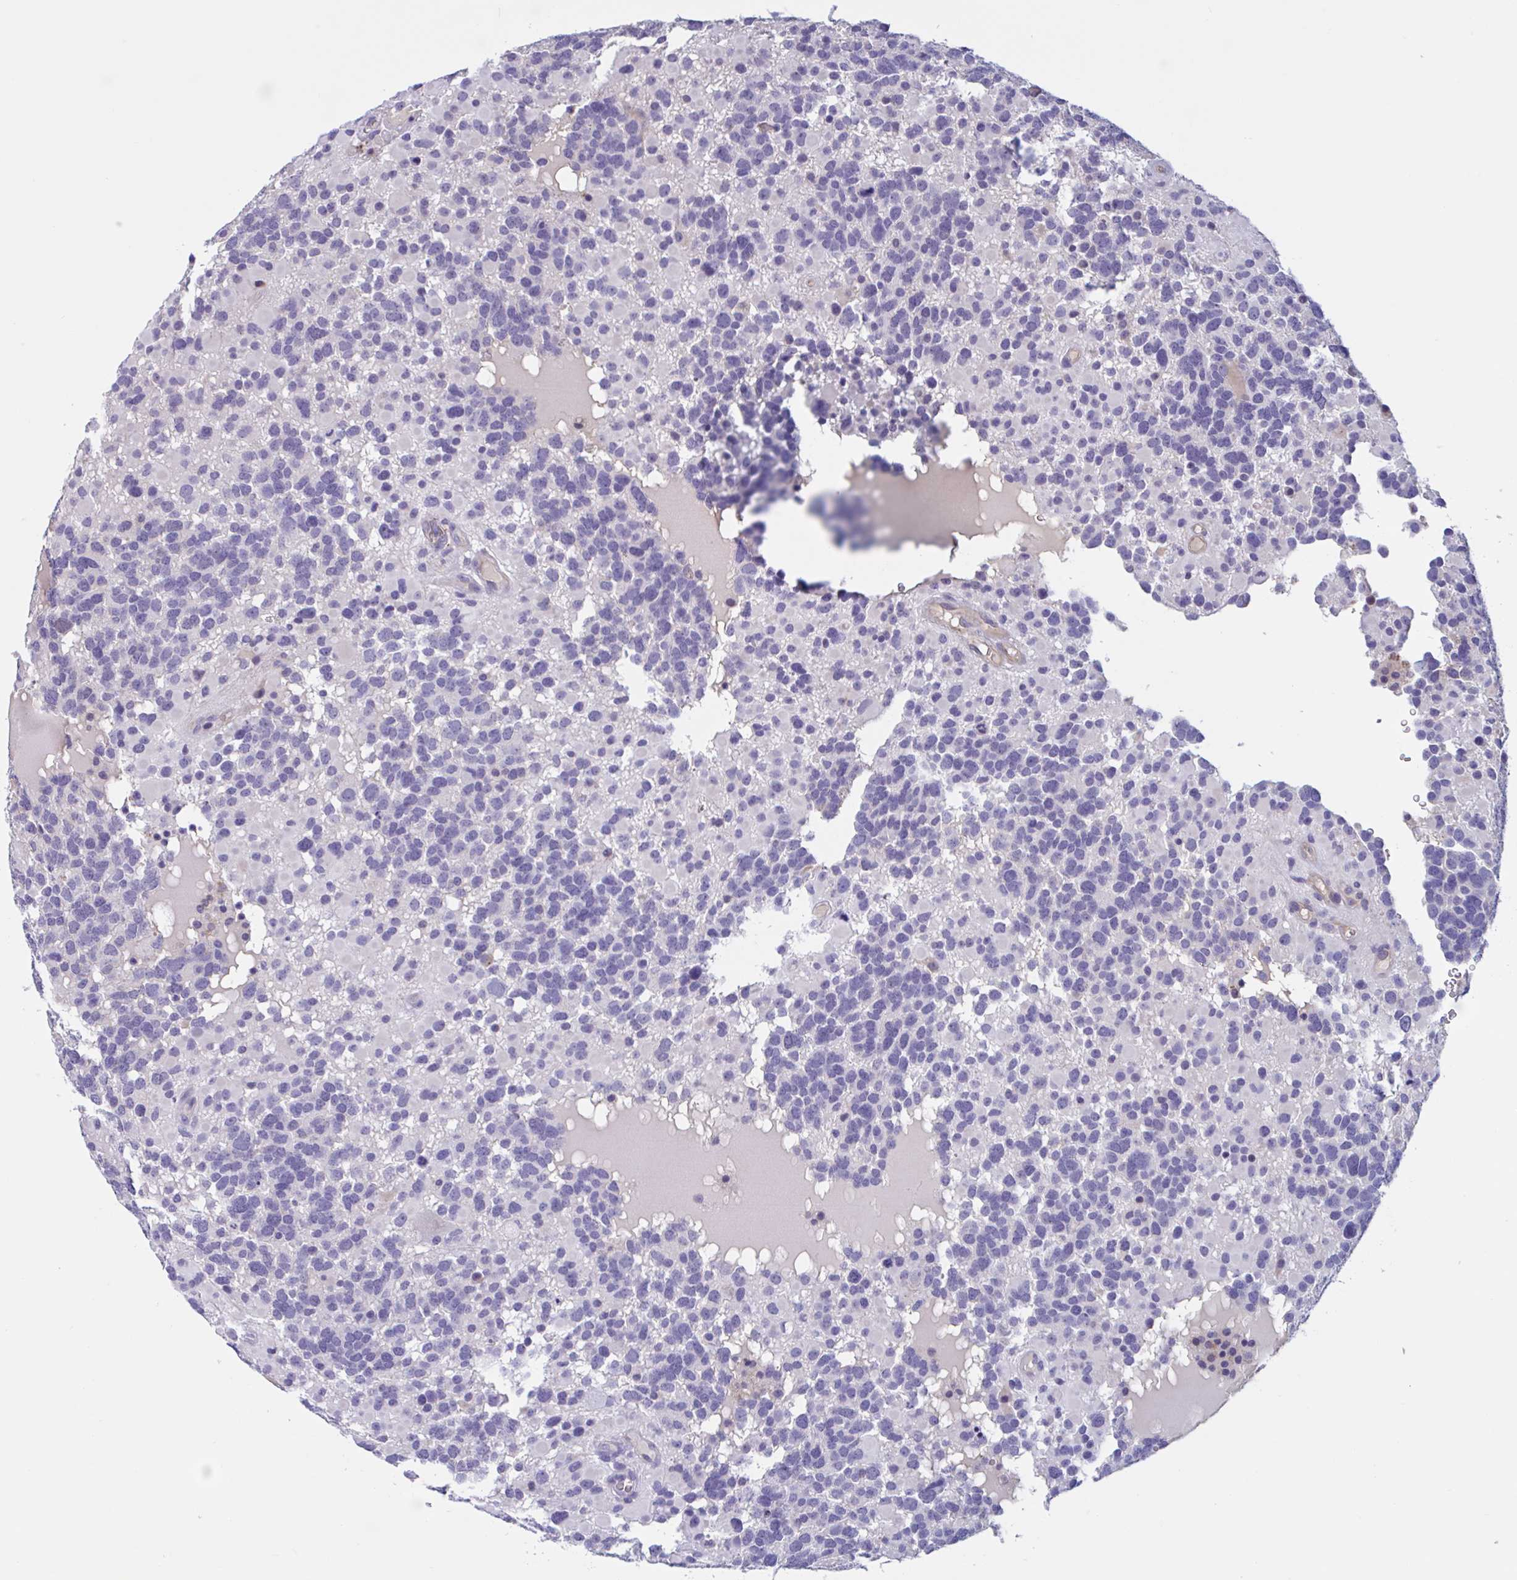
{"staining": {"intensity": "negative", "quantity": "none", "location": "none"}, "tissue": "glioma", "cell_type": "Tumor cells", "image_type": "cancer", "snomed": [{"axis": "morphology", "description": "Glioma, malignant, High grade"}, {"axis": "topography", "description": "Brain"}], "caption": "The histopathology image reveals no significant staining in tumor cells of glioma.", "gene": "MS4A14", "patient": {"sex": "female", "age": 40}}